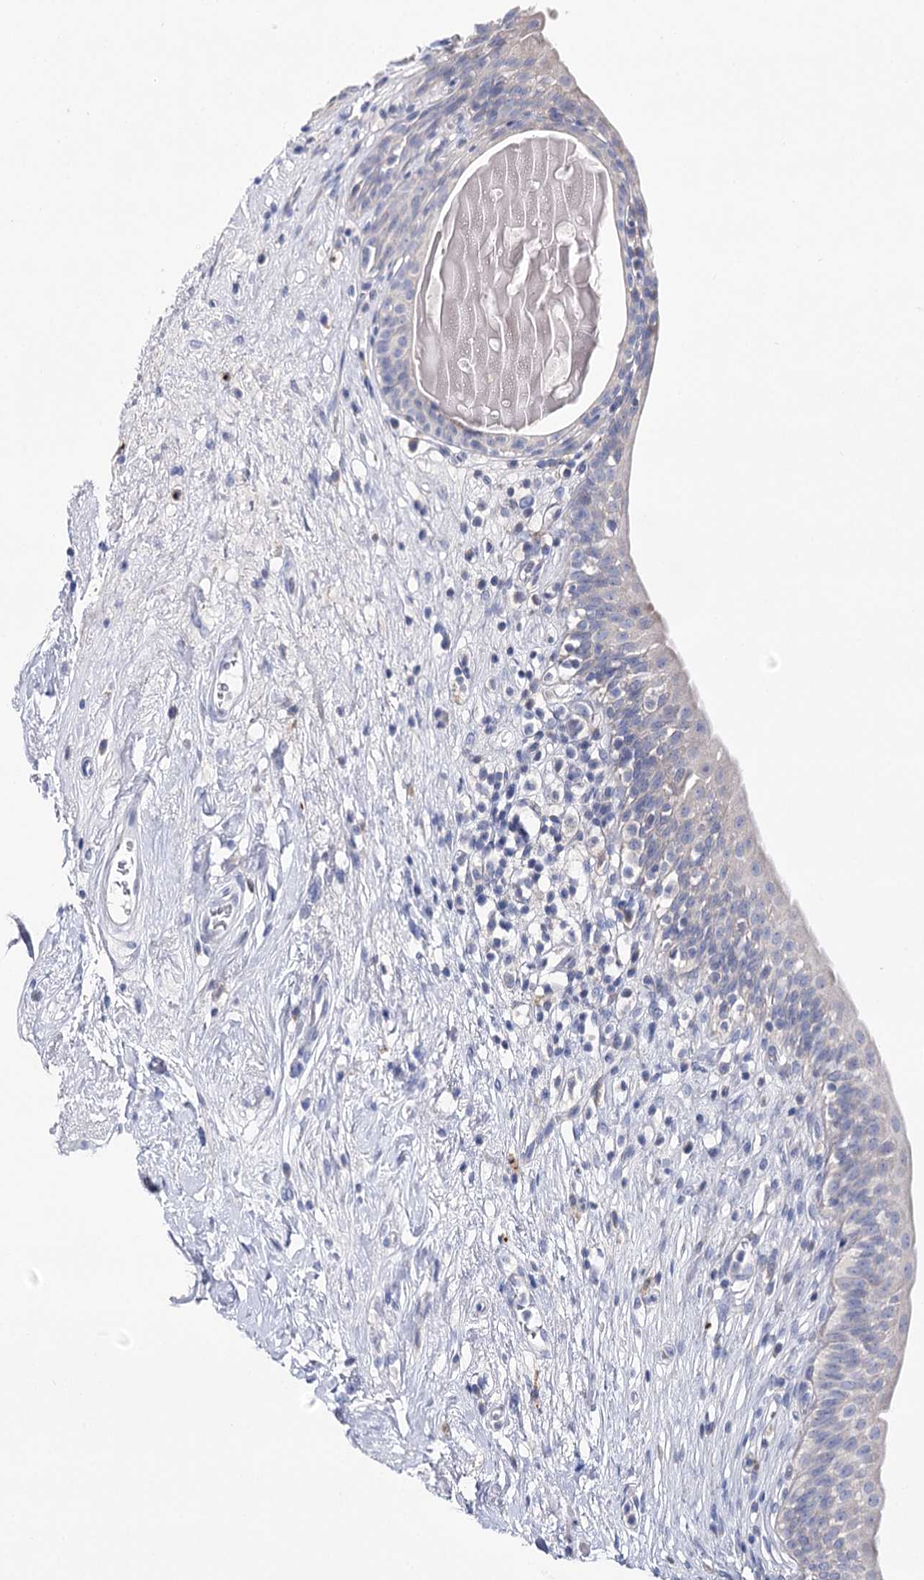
{"staining": {"intensity": "negative", "quantity": "none", "location": "none"}, "tissue": "urinary bladder", "cell_type": "Urothelial cells", "image_type": "normal", "snomed": [{"axis": "morphology", "description": "Normal tissue, NOS"}, {"axis": "topography", "description": "Urinary bladder"}], "caption": "Immunohistochemistry of normal urinary bladder demonstrates no staining in urothelial cells. (Brightfield microscopy of DAB (3,3'-diaminobenzidine) immunohistochemistry (IHC) at high magnification).", "gene": "NRAP", "patient": {"sex": "male", "age": 83}}